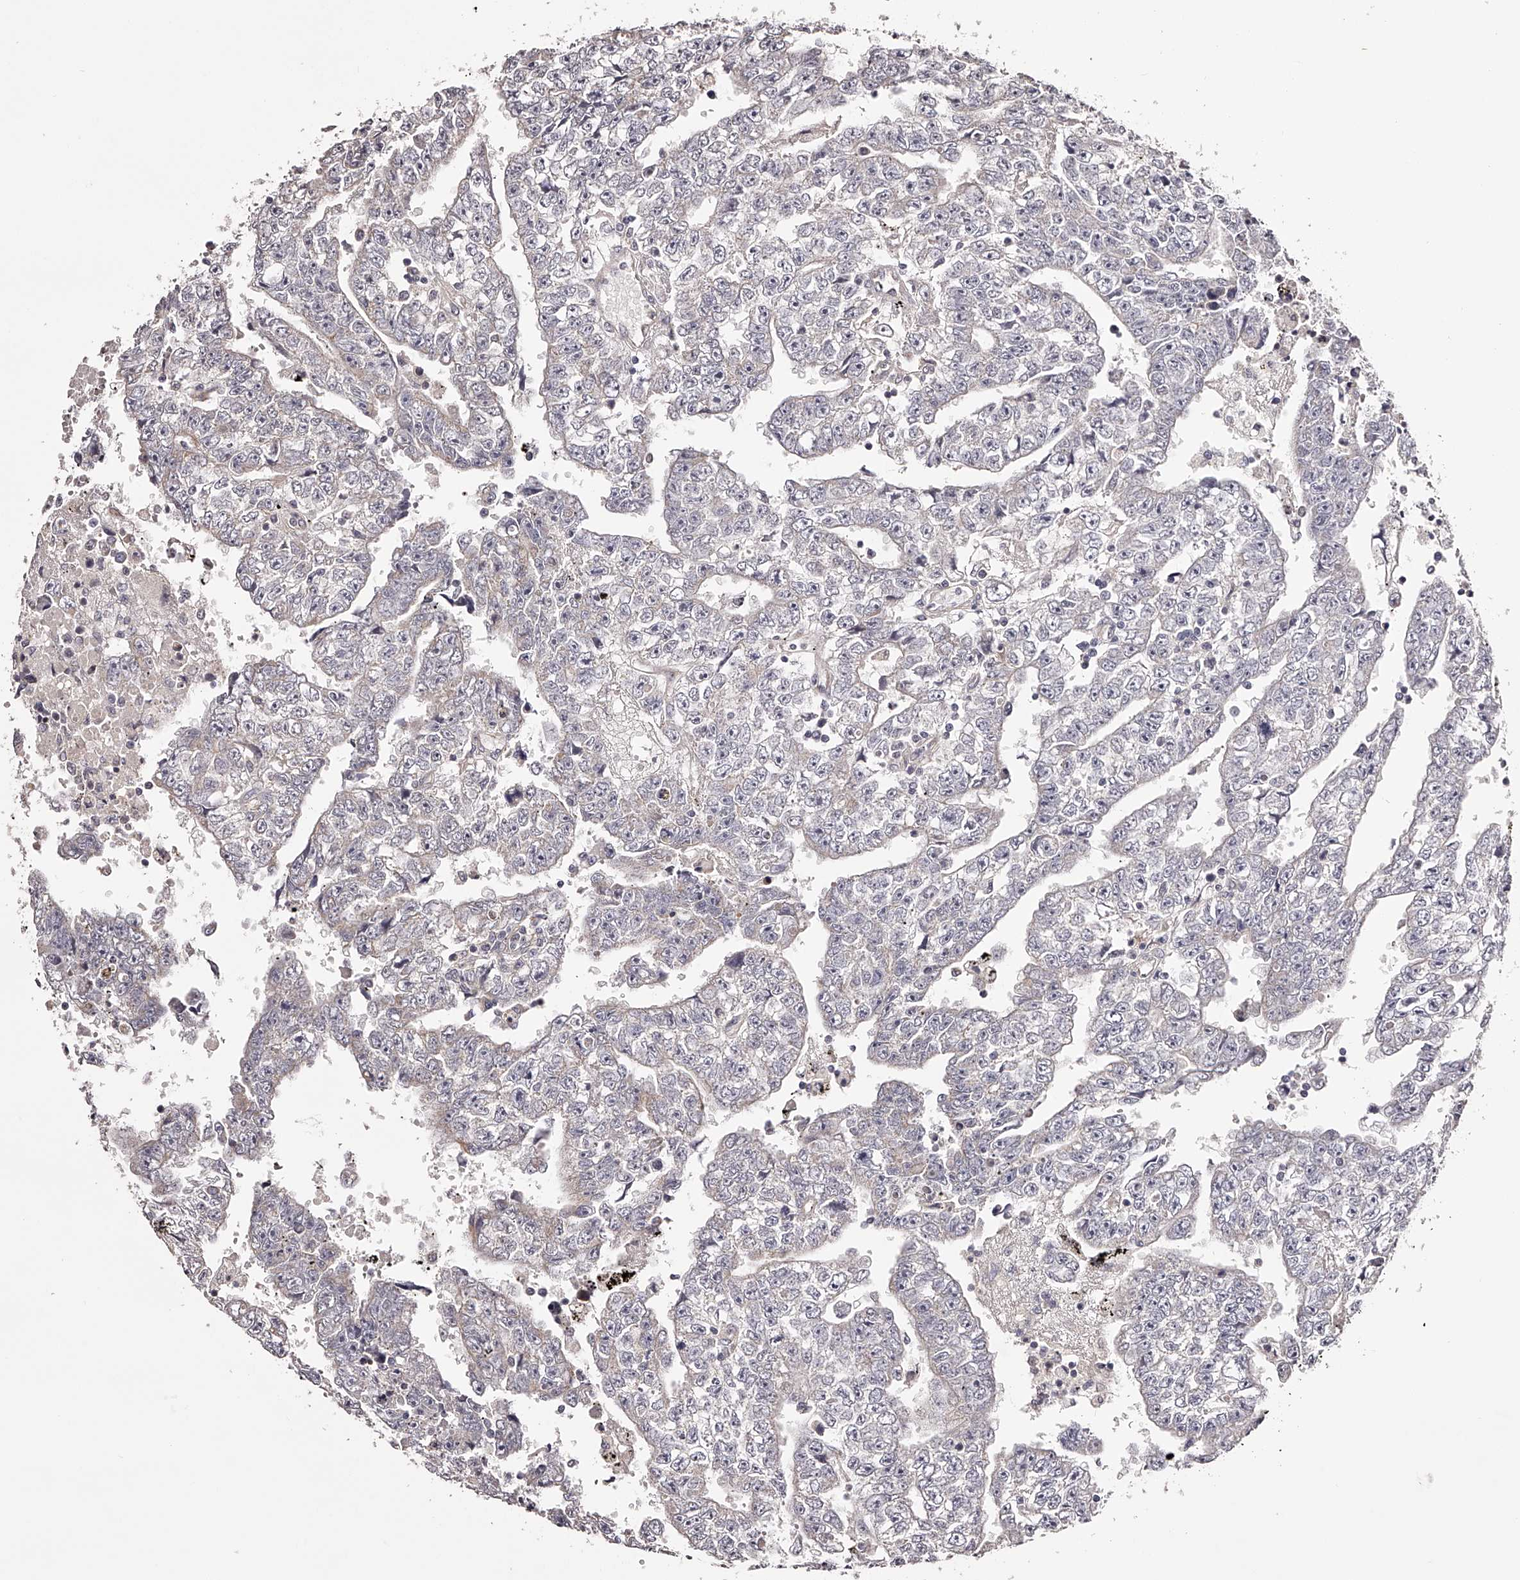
{"staining": {"intensity": "negative", "quantity": "none", "location": "none"}, "tissue": "testis cancer", "cell_type": "Tumor cells", "image_type": "cancer", "snomed": [{"axis": "morphology", "description": "Carcinoma, Embryonal, NOS"}, {"axis": "topography", "description": "Testis"}], "caption": "Histopathology image shows no protein expression in tumor cells of embryonal carcinoma (testis) tissue. (DAB (3,3'-diaminobenzidine) immunohistochemistry visualized using brightfield microscopy, high magnification).", "gene": "ODF2L", "patient": {"sex": "male", "age": 25}}